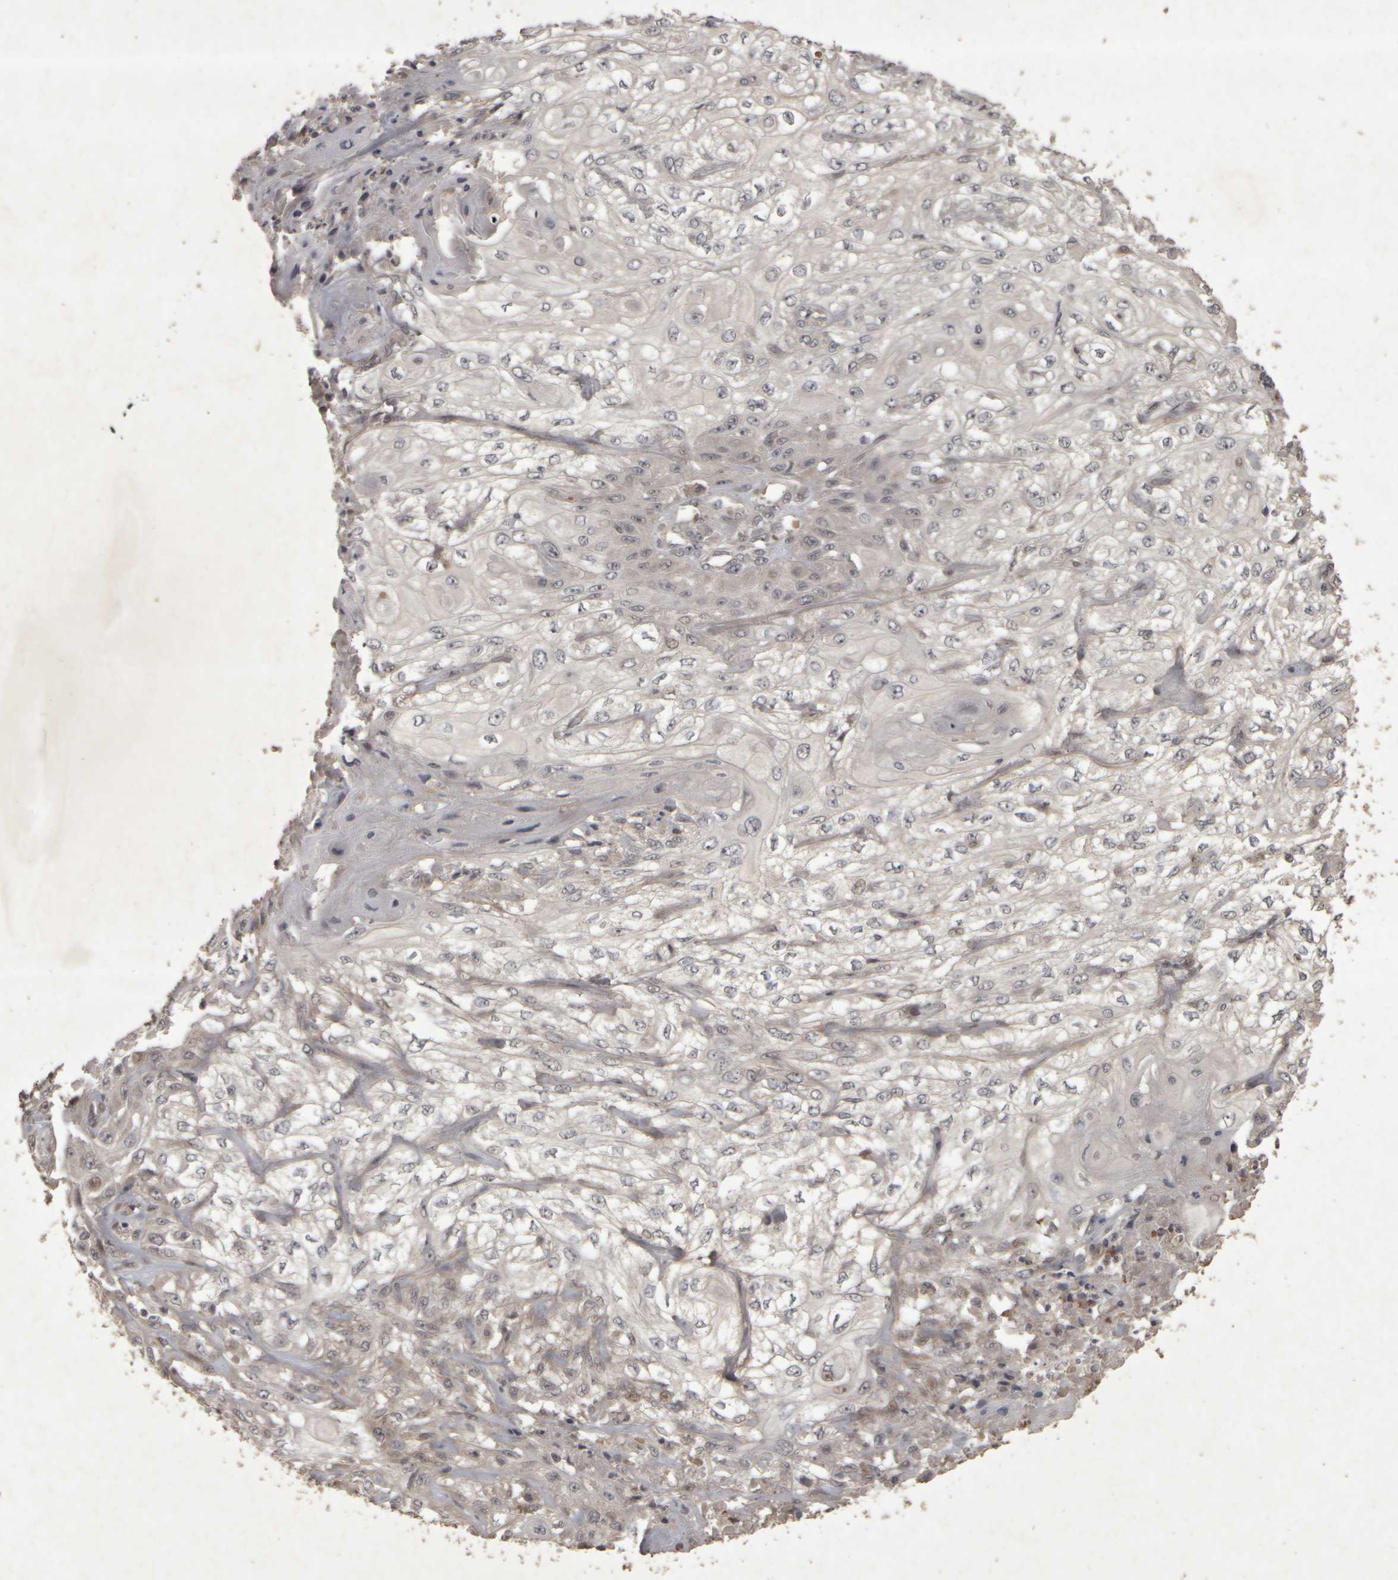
{"staining": {"intensity": "negative", "quantity": "none", "location": "none"}, "tissue": "skin cancer", "cell_type": "Tumor cells", "image_type": "cancer", "snomed": [{"axis": "morphology", "description": "Squamous cell carcinoma, NOS"}, {"axis": "morphology", "description": "Squamous cell carcinoma, metastatic, NOS"}, {"axis": "topography", "description": "Skin"}, {"axis": "topography", "description": "Lymph node"}], "caption": "Micrograph shows no protein expression in tumor cells of squamous cell carcinoma (skin) tissue.", "gene": "ACO1", "patient": {"sex": "male", "age": 75}}